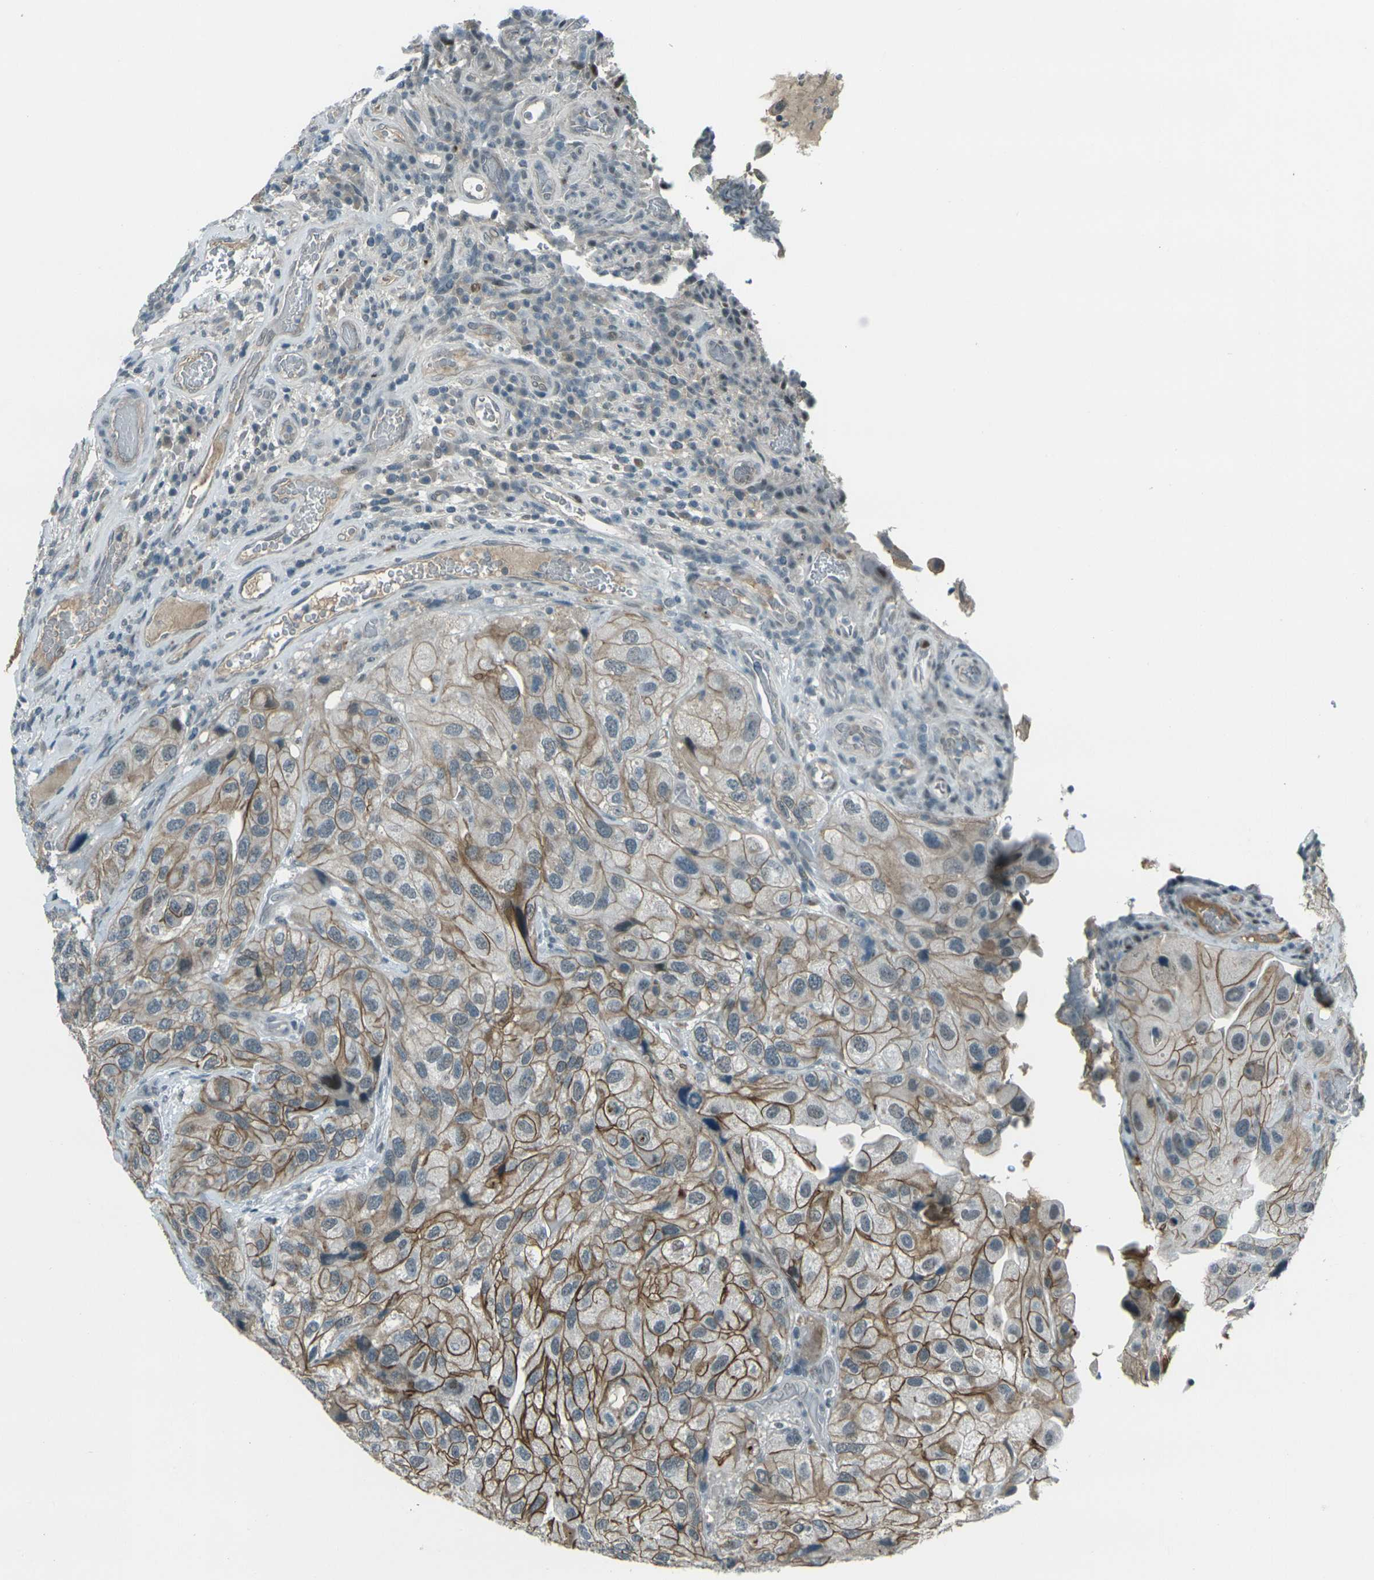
{"staining": {"intensity": "moderate", "quantity": ">75%", "location": "cytoplasmic/membranous"}, "tissue": "urothelial cancer", "cell_type": "Tumor cells", "image_type": "cancer", "snomed": [{"axis": "morphology", "description": "Urothelial carcinoma, High grade"}, {"axis": "topography", "description": "Urinary bladder"}], "caption": "There is medium levels of moderate cytoplasmic/membranous staining in tumor cells of urothelial cancer, as demonstrated by immunohistochemical staining (brown color).", "gene": "GPR19", "patient": {"sex": "female", "age": 64}}